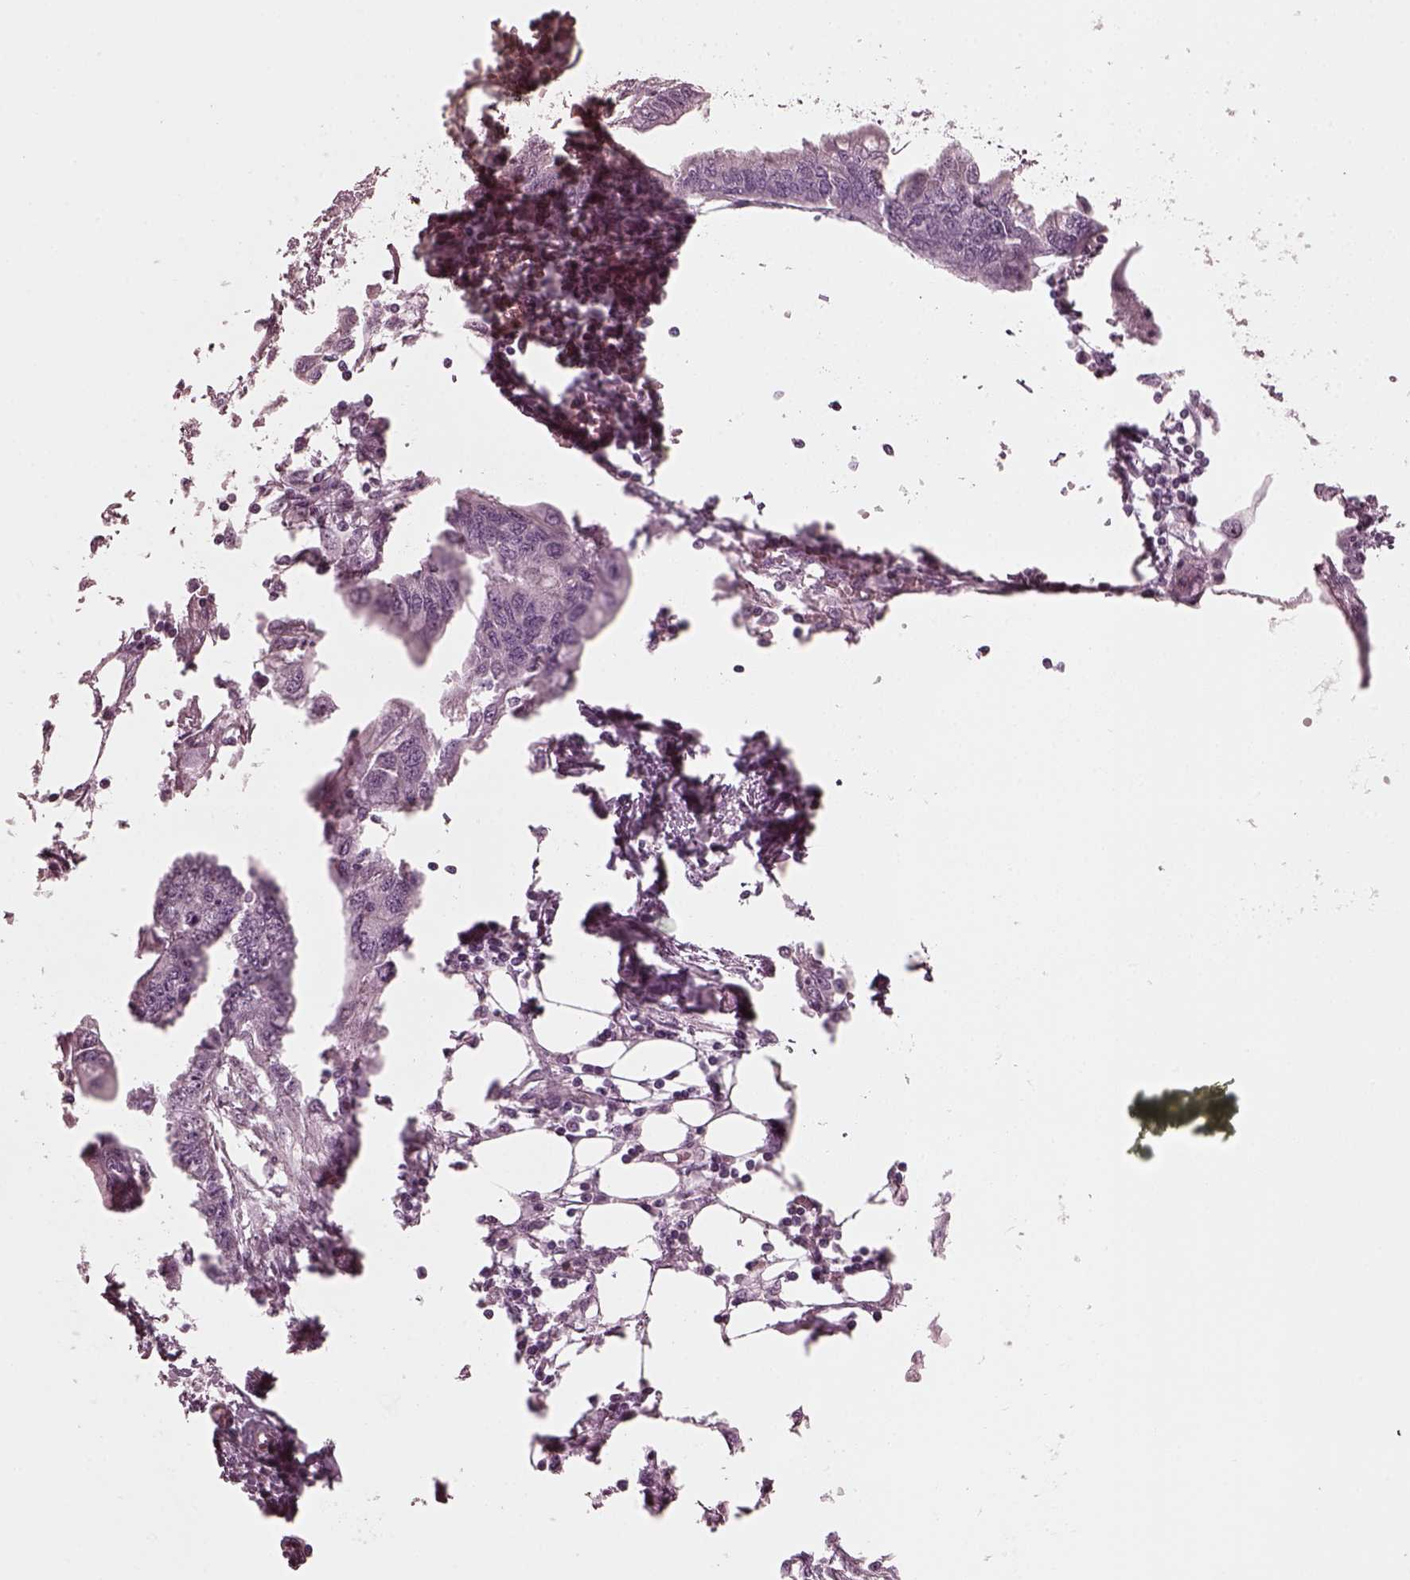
{"staining": {"intensity": "negative", "quantity": "none", "location": "none"}, "tissue": "endometrial cancer", "cell_type": "Tumor cells", "image_type": "cancer", "snomed": [{"axis": "morphology", "description": "Adenocarcinoma, NOS"}, {"axis": "morphology", "description": "Adenocarcinoma, metastatic, NOS"}, {"axis": "topography", "description": "Adipose tissue"}, {"axis": "topography", "description": "Endometrium"}], "caption": "Immunohistochemistry histopathology image of endometrial adenocarcinoma stained for a protein (brown), which shows no positivity in tumor cells.", "gene": "GRM6", "patient": {"sex": "female", "age": 67}}